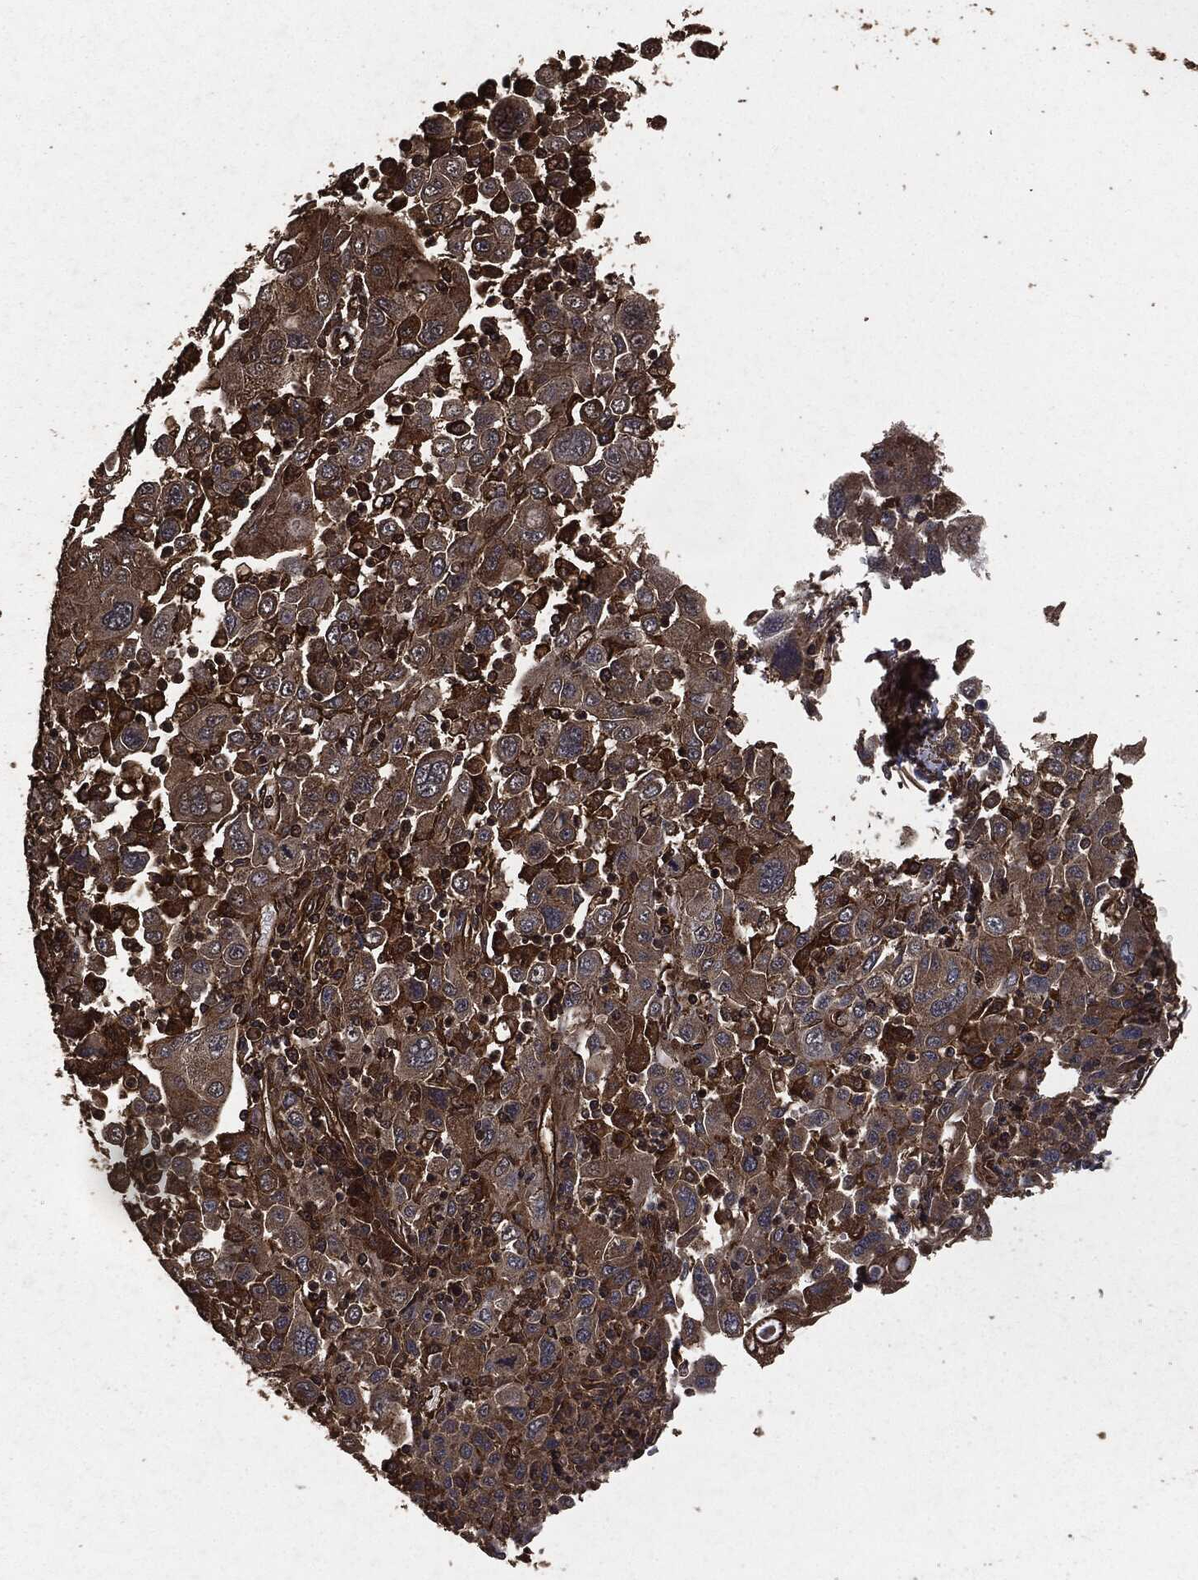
{"staining": {"intensity": "strong", "quantity": "<25%", "location": "cytoplasmic/membranous"}, "tissue": "stomach cancer", "cell_type": "Tumor cells", "image_type": "cancer", "snomed": [{"axis": "morphology", "description": "Adenocarcinoma, NOS"}, {"axis": "topography", "description": "Stomach"}], "caption": "Stomach cancer (adenocarcinoma) stained with a brown dye demonstrates strong cytoplasmic/membranous positive expression in about <25% of tumor cells.", "gene": "HRAS", "patient": {"sex": "male", "age": 56}}